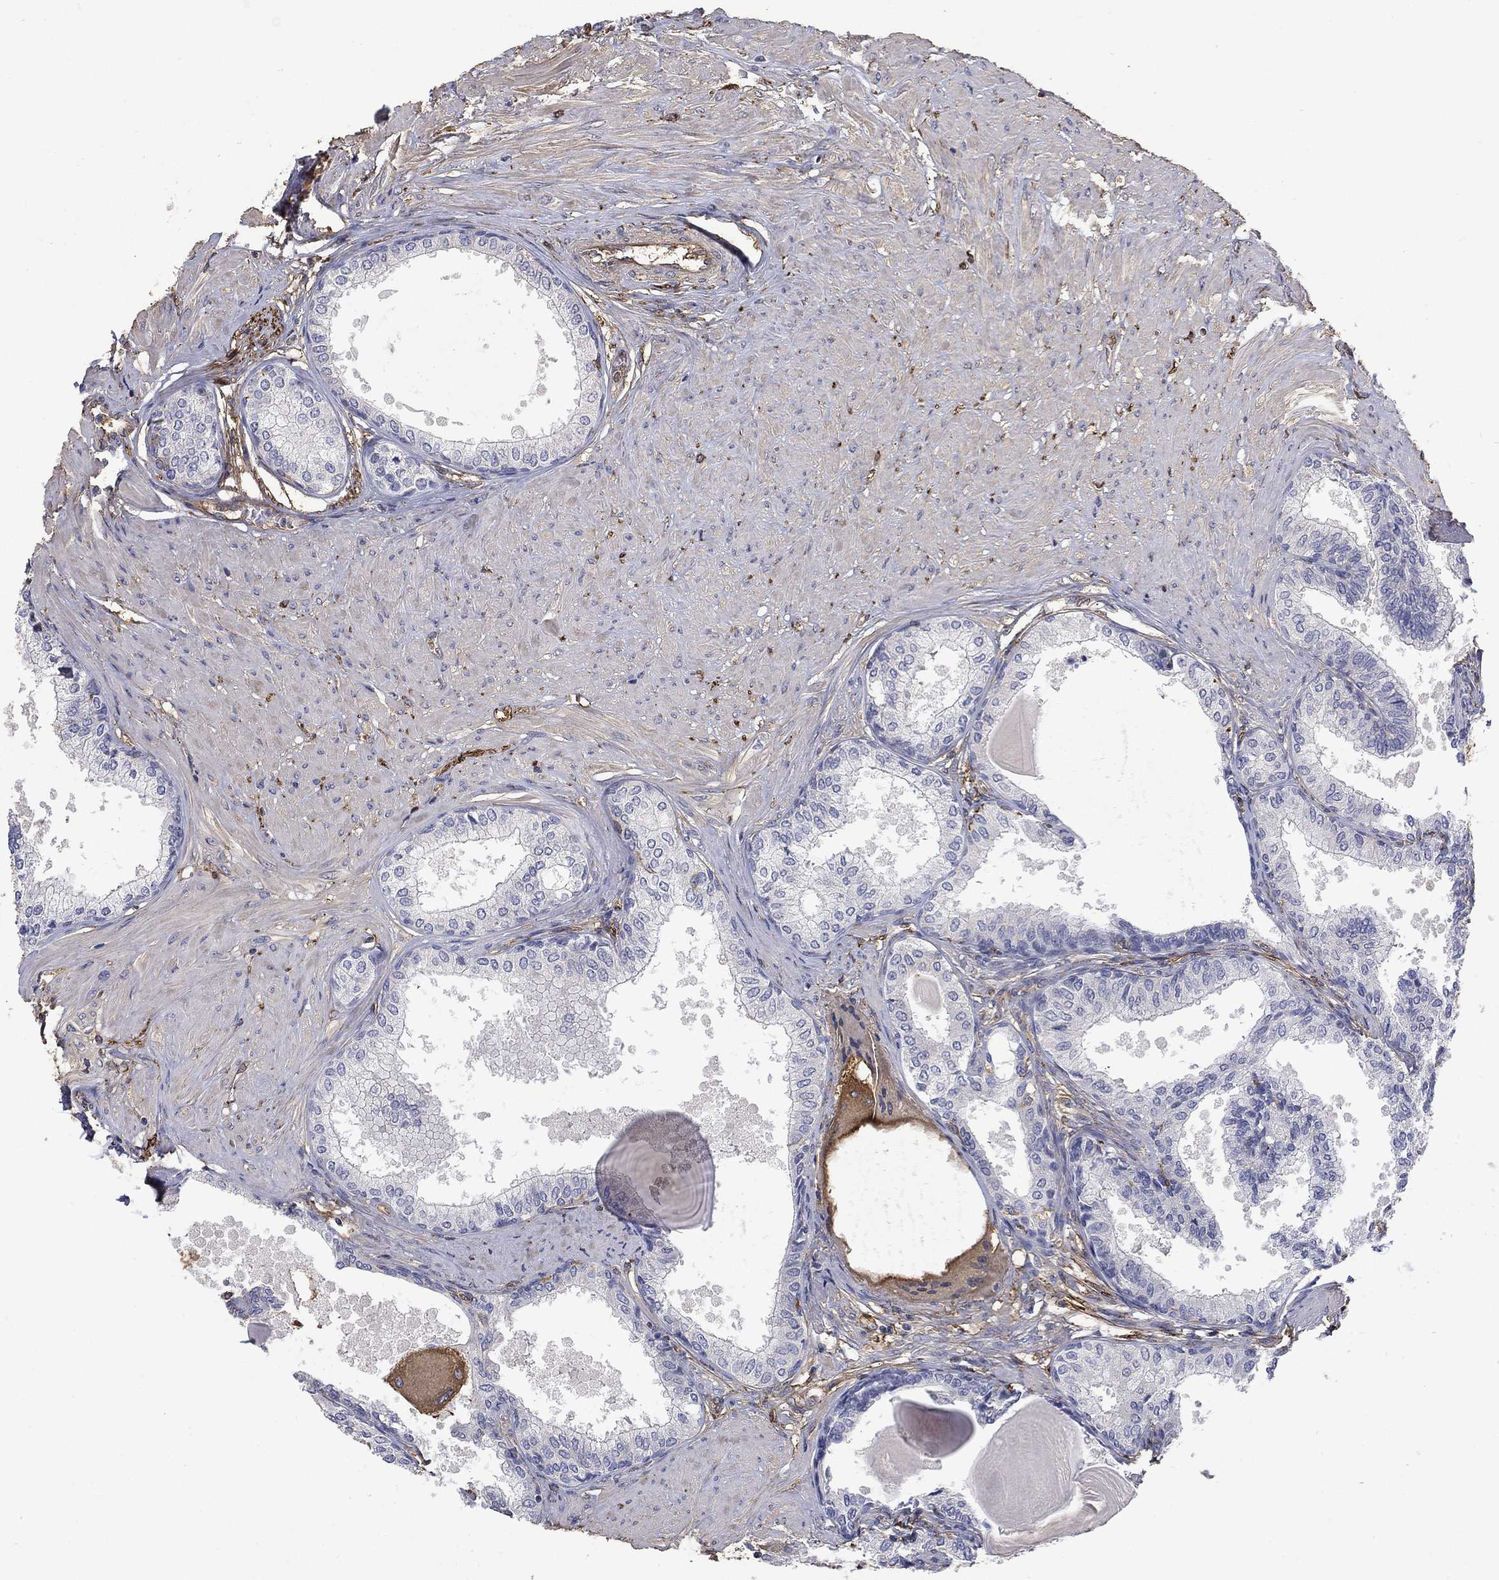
{"staining": {"intensity": "negative", "quantity": "none", "location": "none"}, "tissue": "prostate", "cell_type": "Glandular cells", "image_type": "normal", "snomed": [{"axis": "morphology", "description": "Normal tissue, NOS"}, {"axis": "topography", "description": "Prostate"}], "caption": "Glandular cells are negative for protein expression in unremarkable human prostate. Nuclei are stained in blue.", "gene": "DPYSL2", "patient": {"sex": "male", "age": 63}}